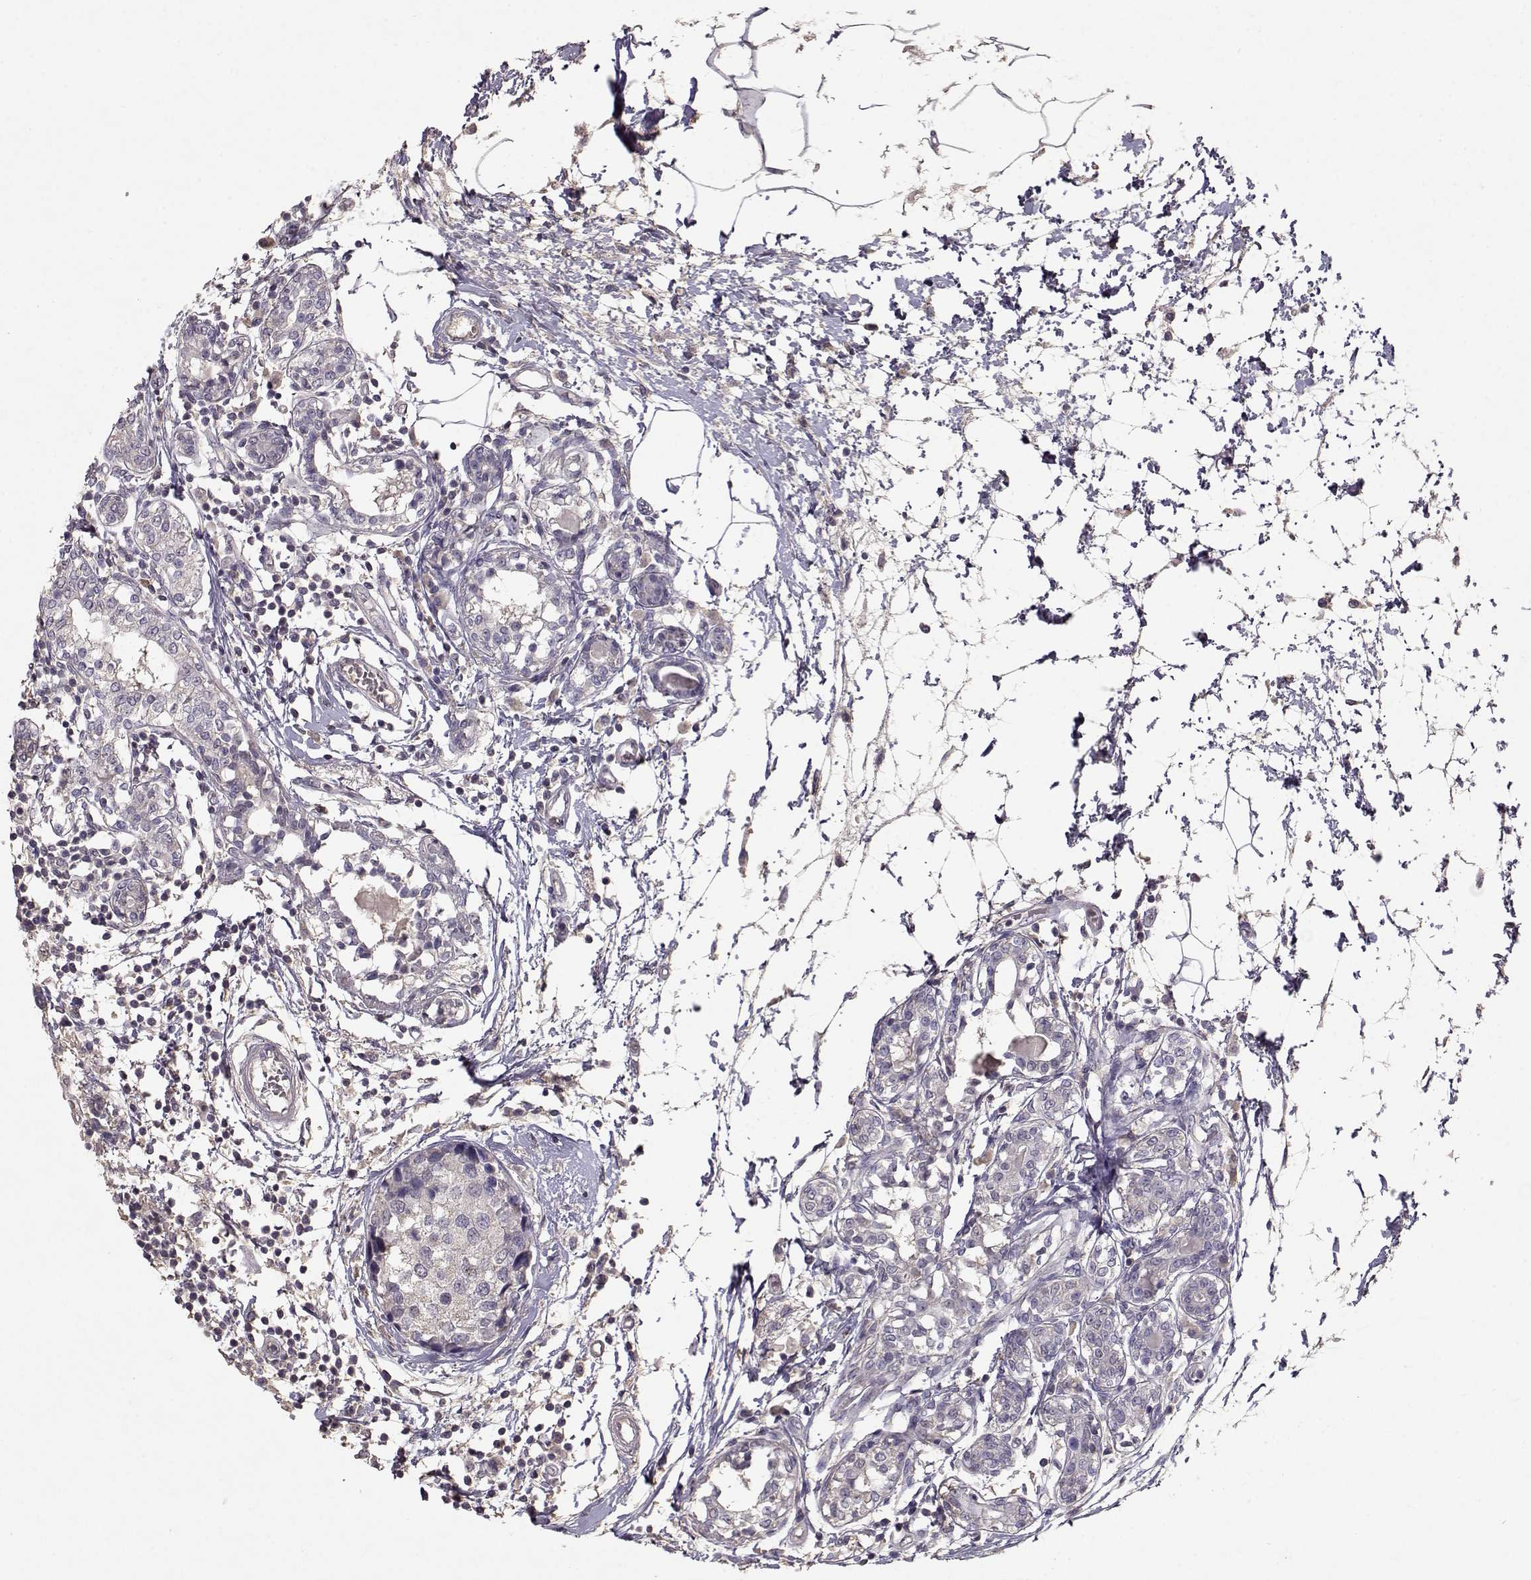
{"staining": {"intensity": "weak", "quantity": "25%-75%", "location": "cytoplasmic/membranous"}, "tissue": "breast cancer", "cell_type": "Tumor cells", "image_type": "cancer", "snomed": [{"axis": "morphology", "description": "Lobular carcinoma"}, {"axis": "topography", "description": "Breast"}], "caption": "About 25%-75% of tumor cells in lobular carcinoma (breast) show weak cytoplasmic/membranous protein positivity as visualized by brown immunohistochemical staining.", "gene": "PMCH", "patient": {"sex": "female", "age": 59}}